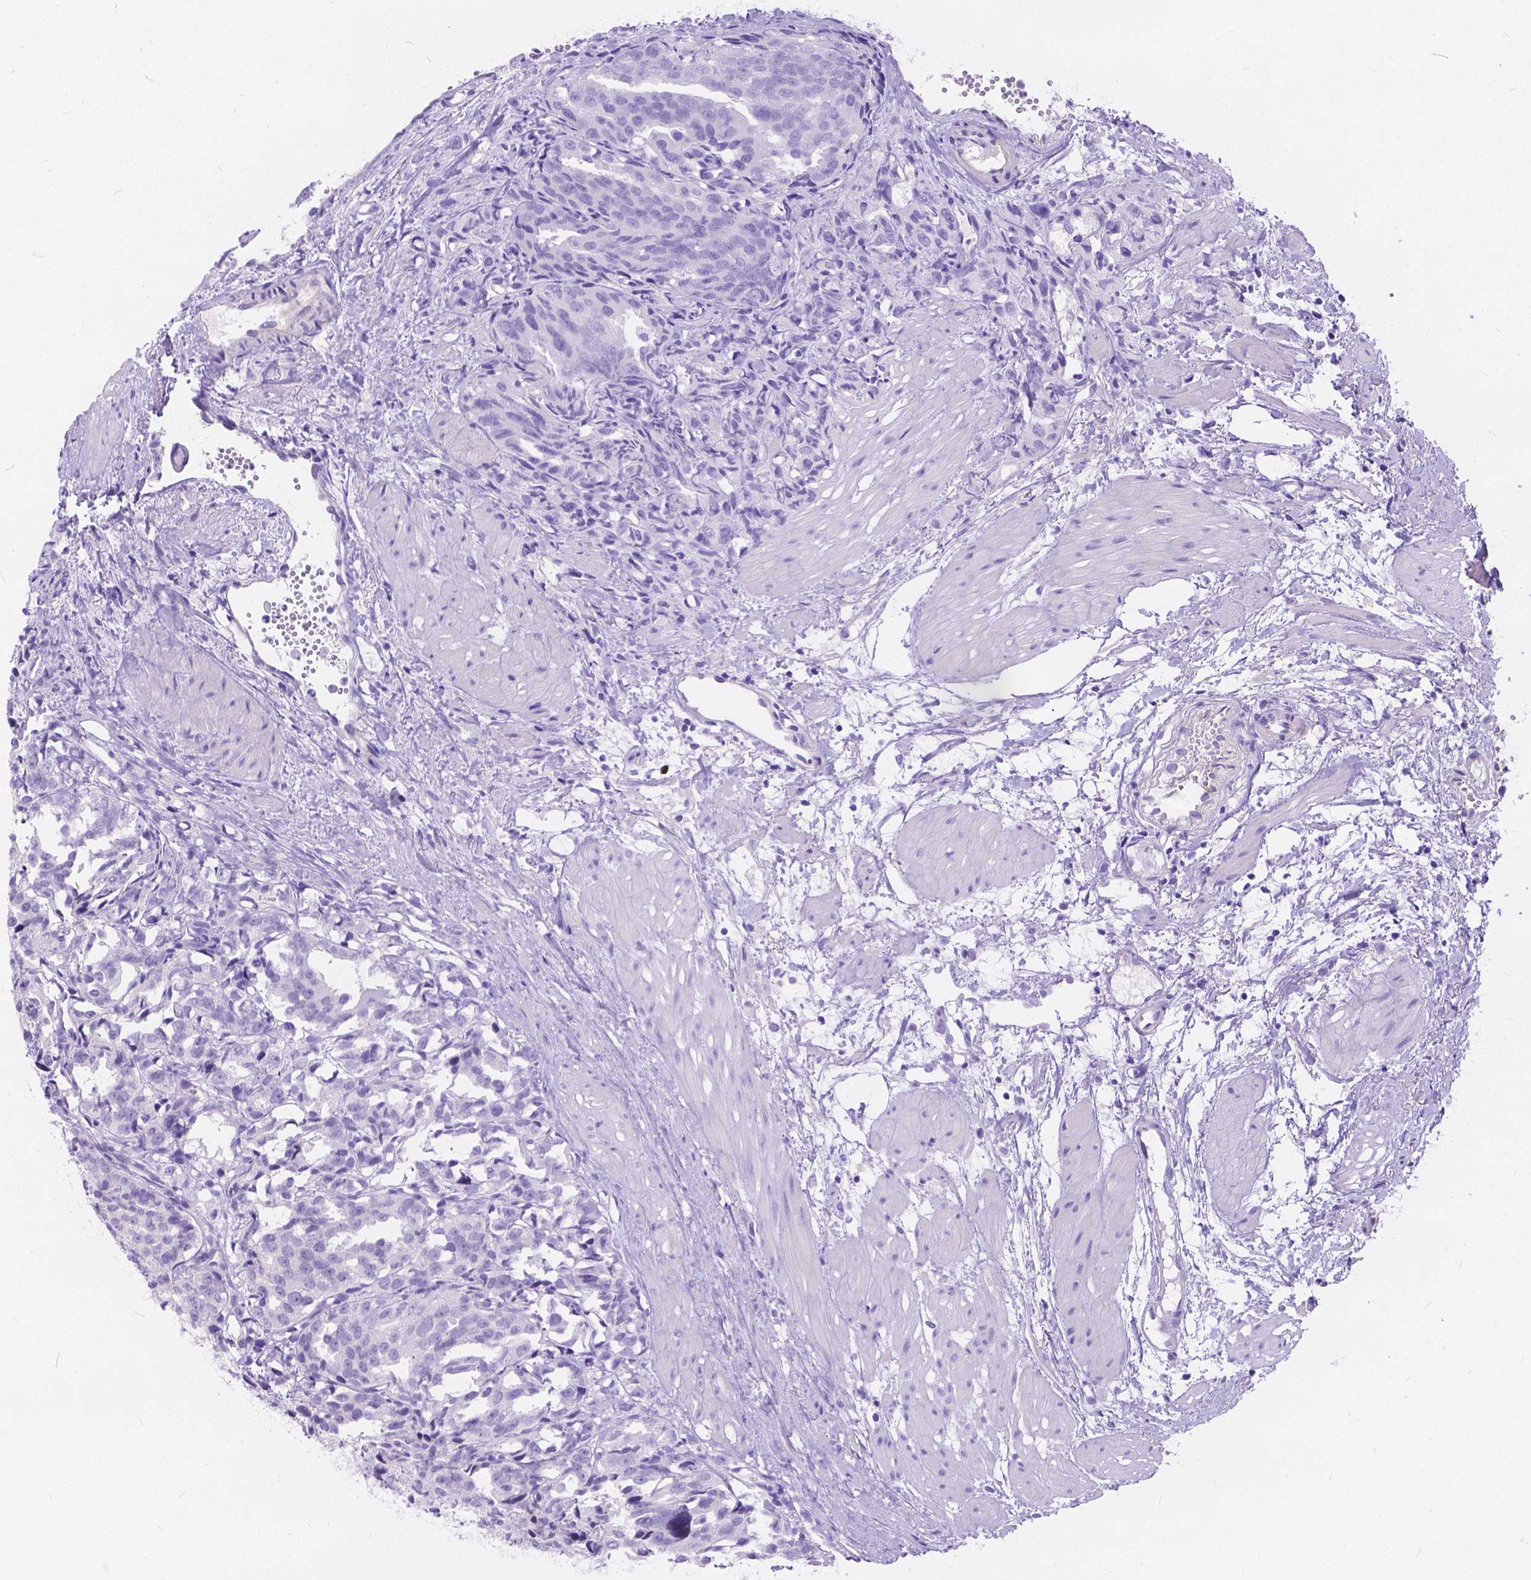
{"staining": {"intensity": "negative", "quantity": "none", "location": "none"}, "tissue": "prostate cancer", "cell_type": "Tumor cells", "image_type": "cancer", "snomed": [{"axis": "morphology", "description": "Adenocarcinoma, High grade"}, {"axis": "topography", "description": "Prostate"}], "caption": "DAB (3,3'-diaminobenzidine) immunohistochemical staining of human prostate cancer exhibits no significant expression in tumor cells. (DAB immunohistochemistry with hematoxylin counter stain).", "gene": "DLEC1", "patient": {"sex": "male", "age": 53}}